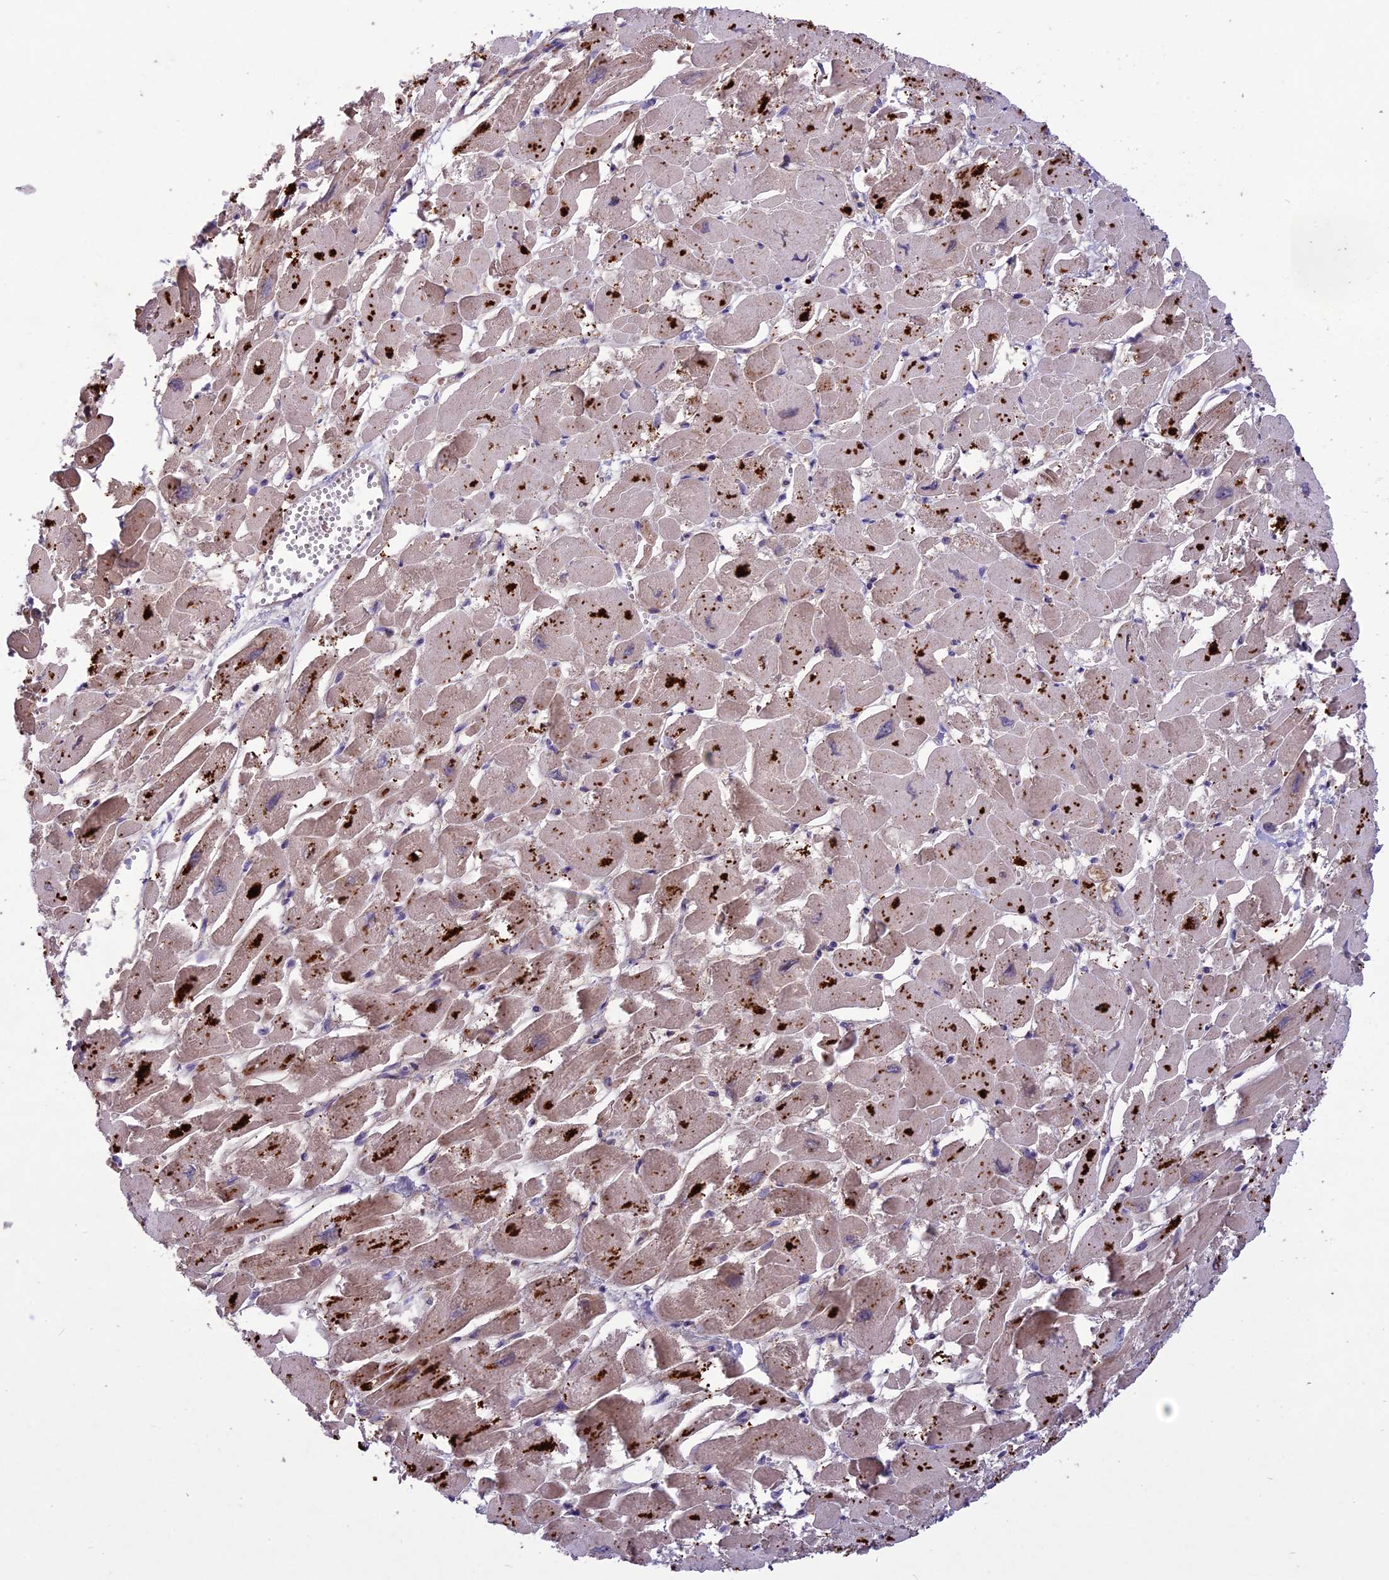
{"staining": {"intensity": "moderate", "quantity": "25%-75%", "location": "cytoplasmic/membranous"}, "tissue": "heart muscle", "cell_type": "Cardiomyocytes", "image_type": "normal", "snomed": [{"axis": "morphology", "description": "Normal tissue, NOS"}, {"axis": "topography", "description": "Heart"}], "caption": "A brown stain highlights moderate cytoplasmic/membranous expression of a protein in cardiomyocytes of unremarkable human heart muscle. Using DAB (brown) and hematoxylin (blue) stains, captured at high magnification using brightfield microscopy.", "gene": "ADO", "patient": {"sex": "male", "age": 54}}